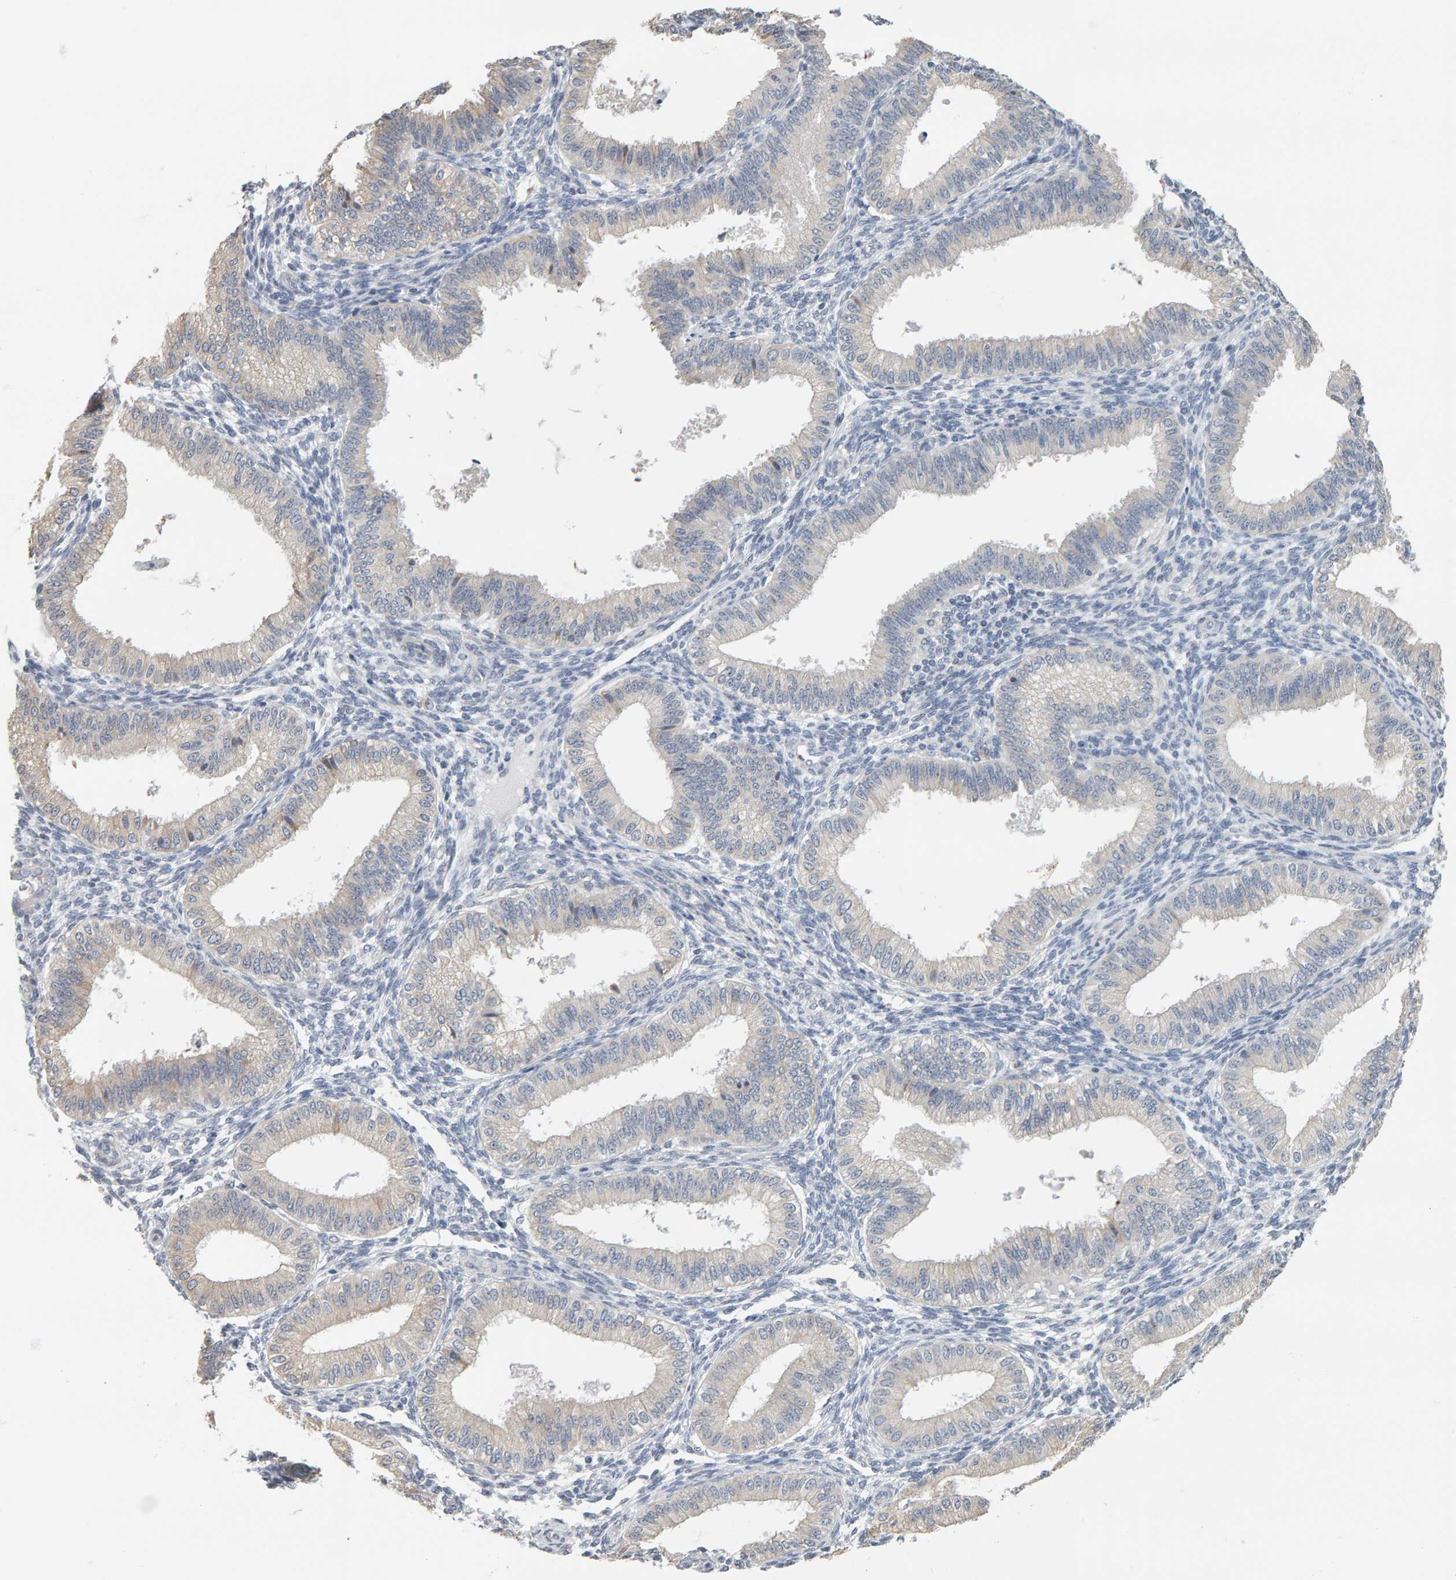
{"staining": {"intensity": "negative", "quantity": "none", "location": "none"}, "tissue": "endometrium", "cell_type": "Cells in endometrial stroma", "image_type": "normal", "snomed": [{"axis": "morphology", "description": "Normal tissue, NOS"}, {"axis": "topography", "description": "Endometrium"}], "caption": "Immunohistochemistry (IHC) image of unremarkable endometrium stained for a protein (brown), which shows no staining in cells in endometrial stroma.", "gene": "ADHFE1", "patient": {"sex": "female", "age": 39}}